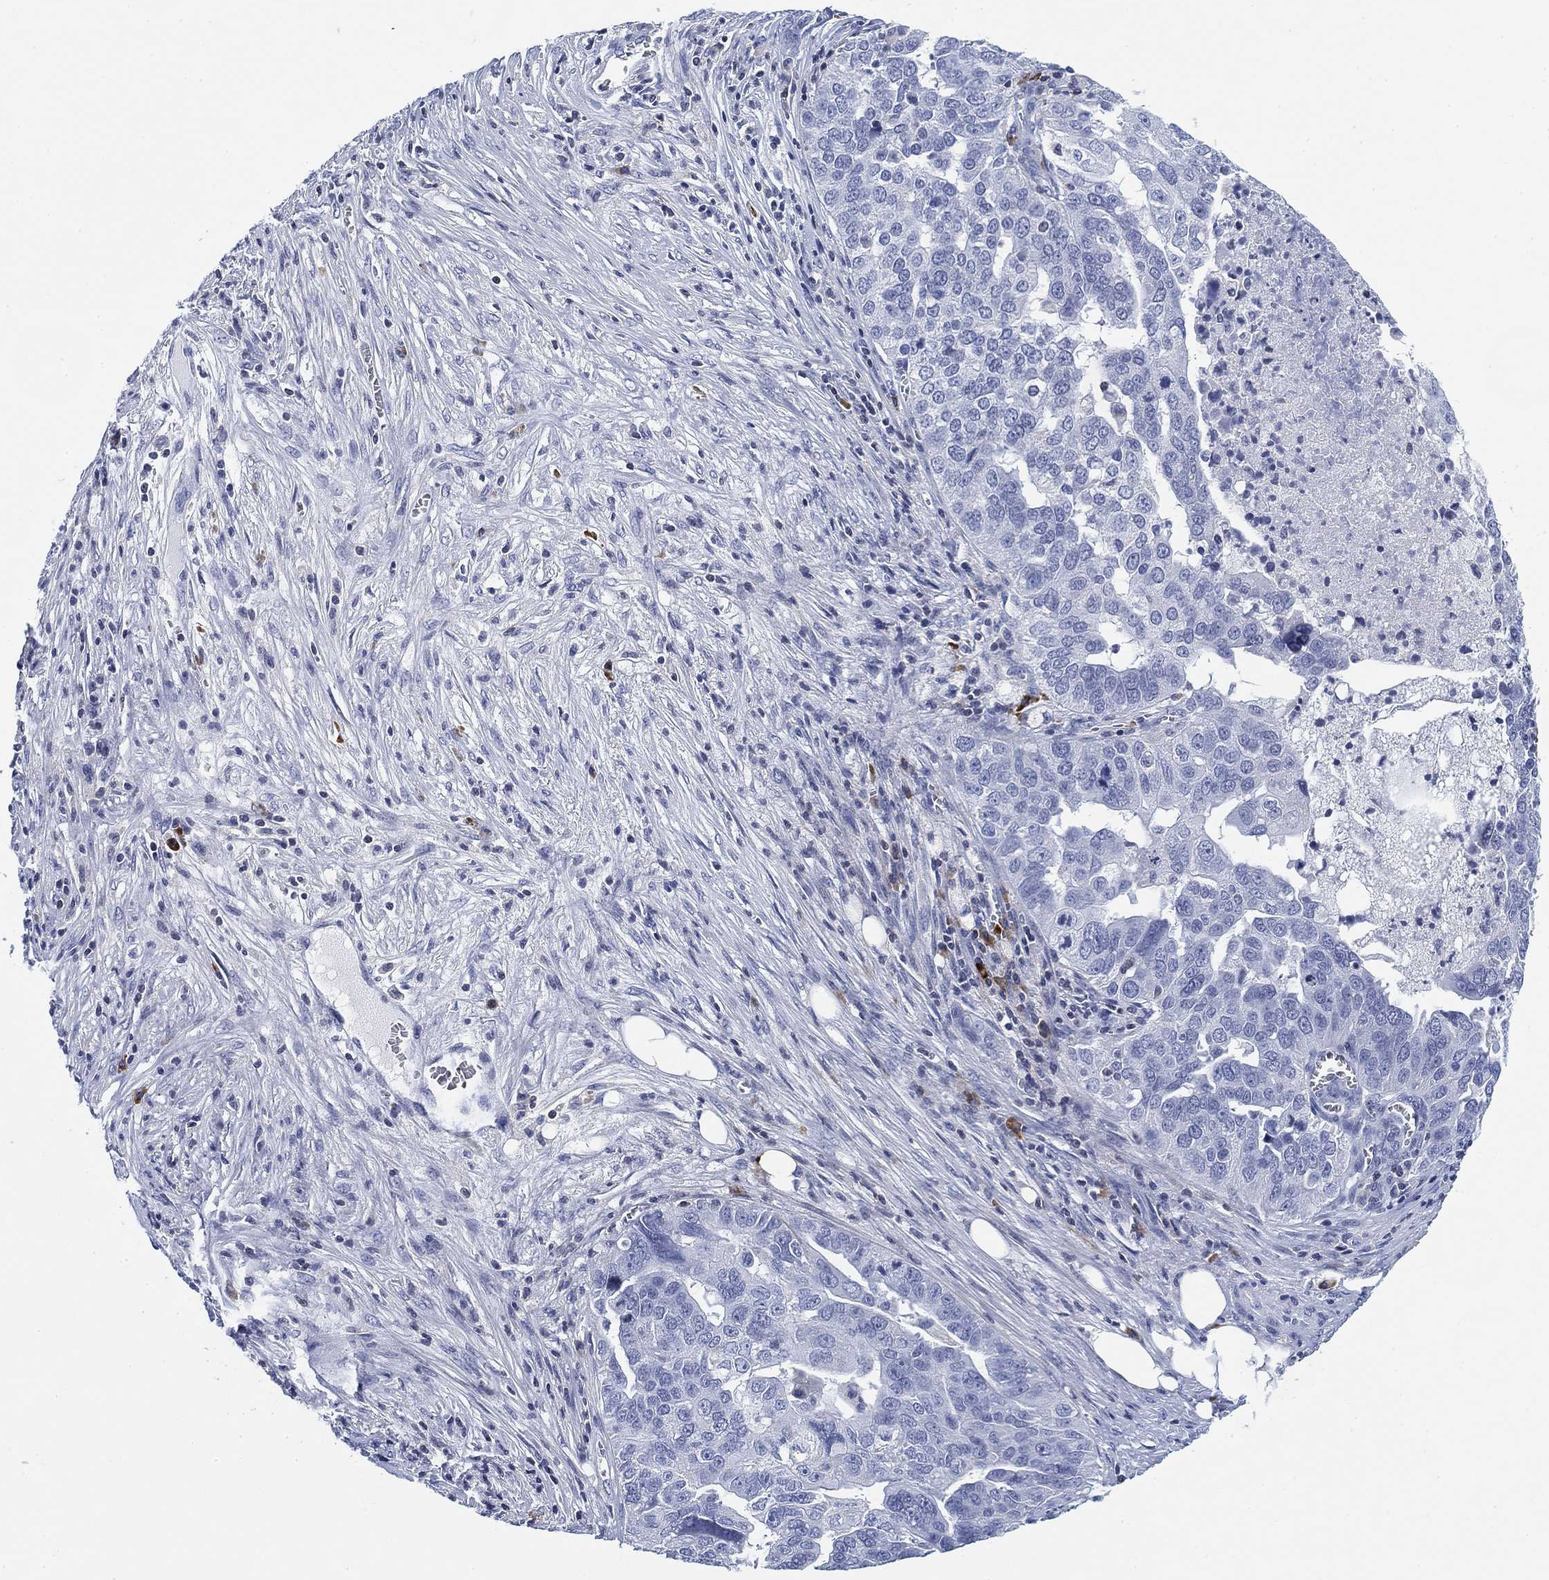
{"staining": {"intensity": "negative", "quantity": "none", "location": "none"}, "tissue": "ovarian cancer", "cell_type": "Tumor cells", "image_type": "cancer", "snomed": [{"axis": "morphology", "description": "Carcinoma, endometroid"}, {"axis": "topography", "description": "Soft tissue"}, {"axis": "topography", "description": "Ovary"}], "caption": "IHC image of neoplastic tissue: human ovarian cancer stained with DAB (3,3'-diaminobenzidine) reveals no significant protein expression in tumor cells.", "gene": "FYB1", "patient": {"sex": "female", "age": 52}}